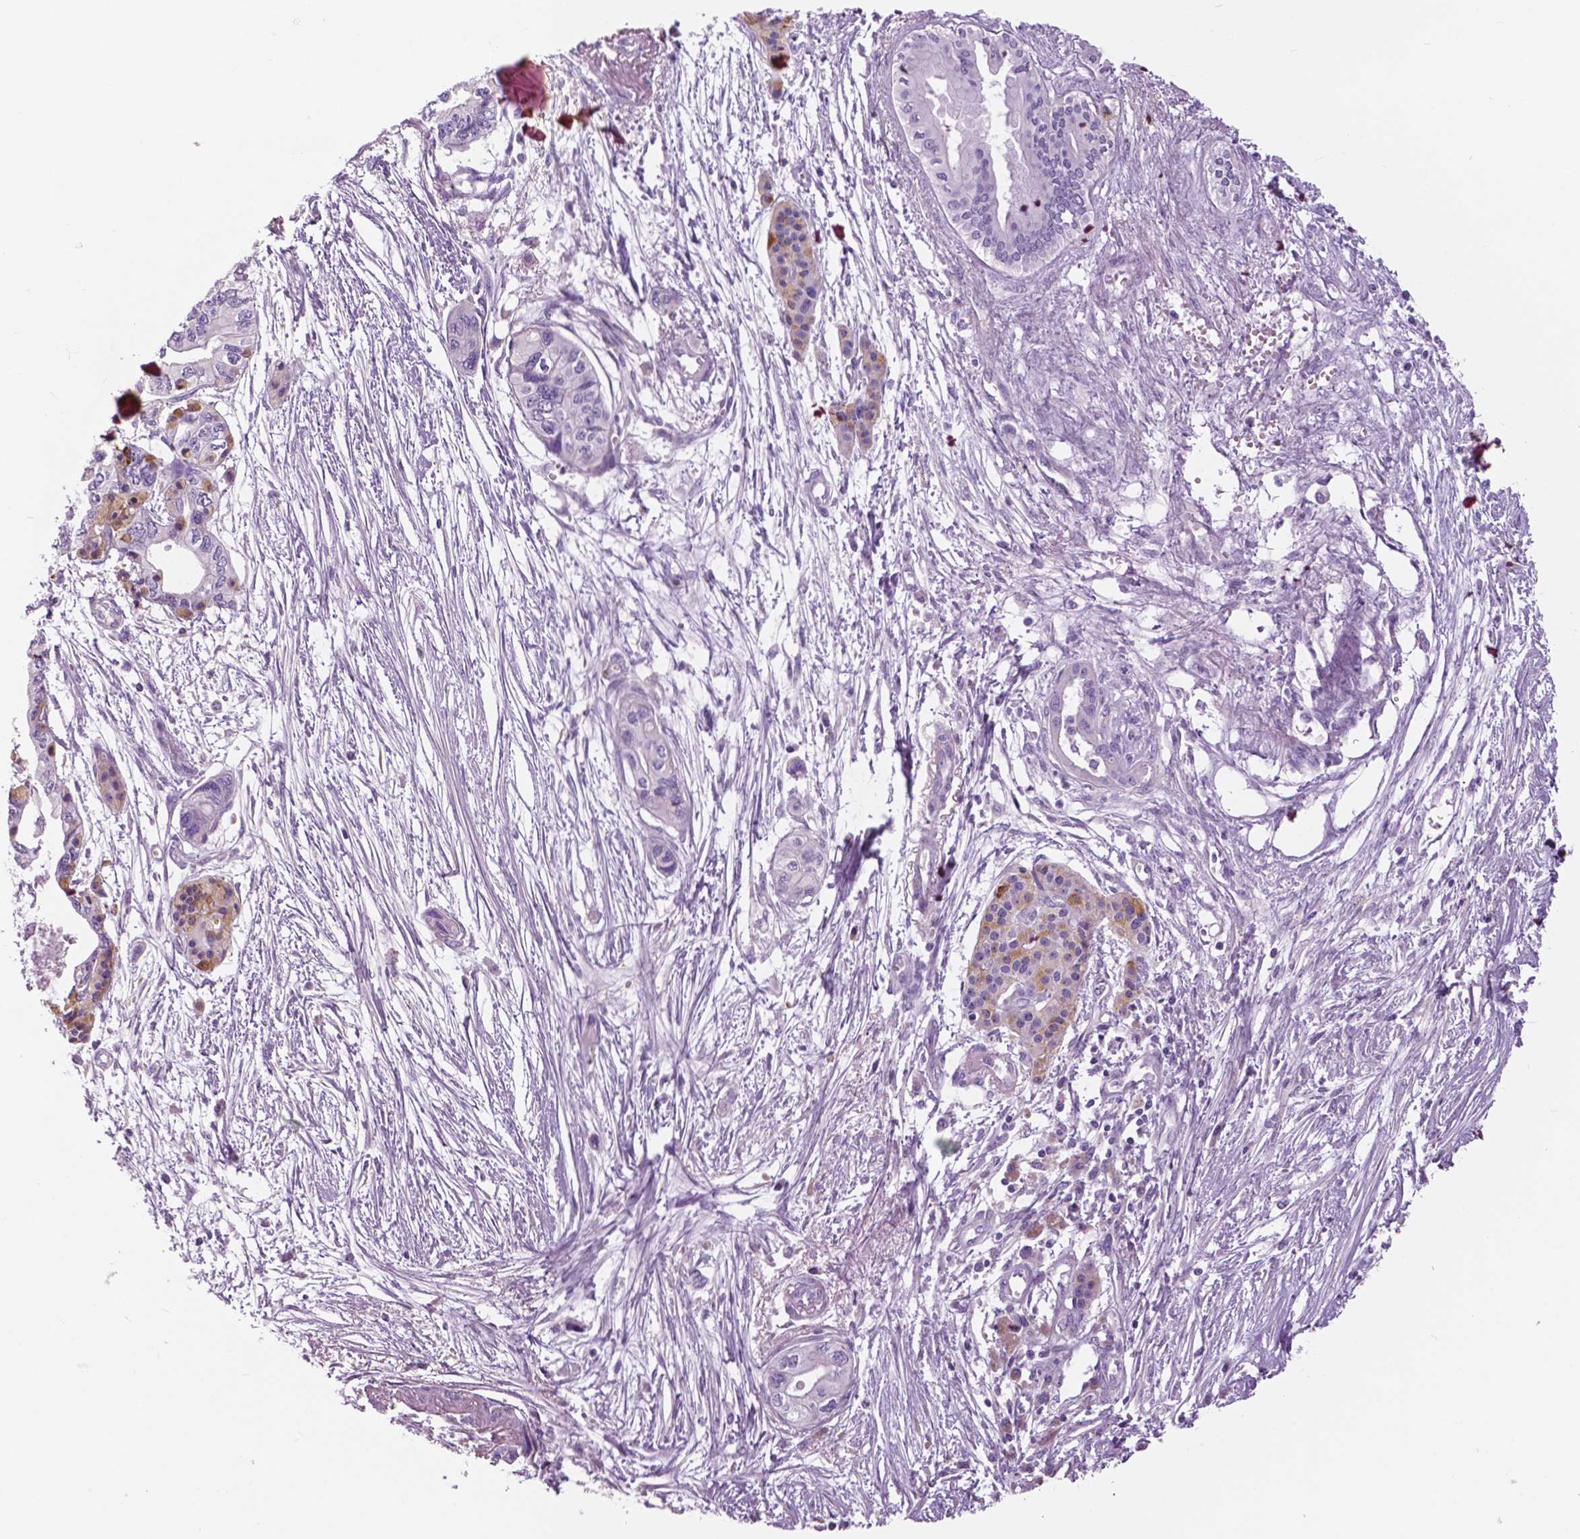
{"staining": {"intensity": "negative", "quantity": "none", "location": "none"}, "tissue": "pancreatic cancer", "cell_type": "Tumor cells", "image_type": "cancer", "snomed": [{"axis": "morphology", "description": "Adenocarcinoma, NOS"}, {"axis": "topography", "description": "Pancreas"}], "caption": "High power microscopy image of an IHC micrograph of pancreatic cancer (adenocarcinoma), revealing no significant positivity in tumor cells.", "gene": "SERPINI1", "patient": {"sex": "female", "age": 76}}